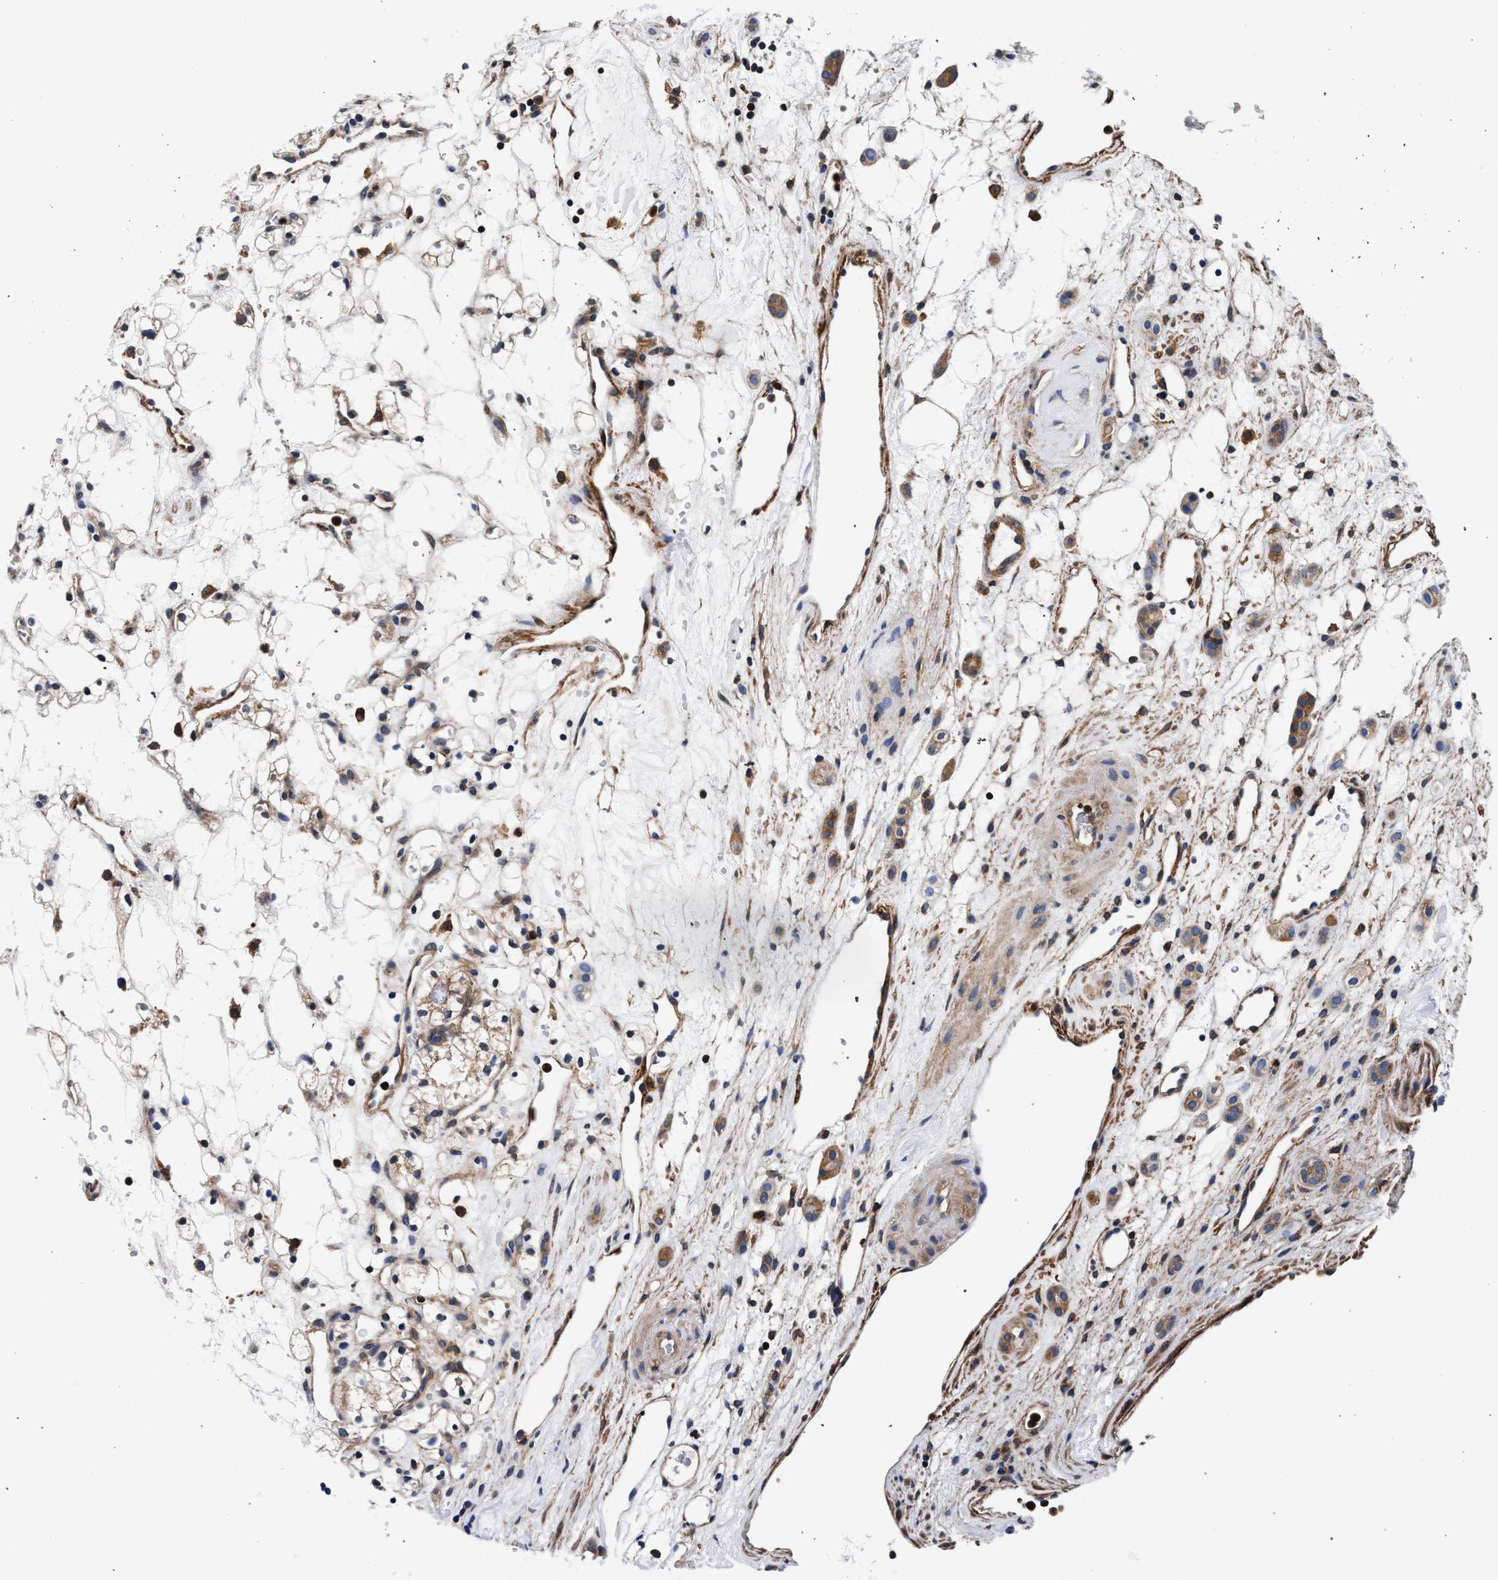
{"staining": {"intensity": "weak", "quantity": ">75%", "location": "cytoplasmic/membranous"}, "tissue": "renal cancer", "cell_type": "Tumor cells", "image_type": "cancer", "snomed": [{"axis": "morphology", "description": "Adenocarcinoma, NOS"}, {"axis": "topography", "description": "Kidney"}], "caption": "Renal cancer tissue displays weak cytoplasmic/membranous positivity in approximately >75% of tumor cells, visualized by immunohistochemistry.", "gene": "LASP1", "patient": {"sex": "female", "age": 60}}